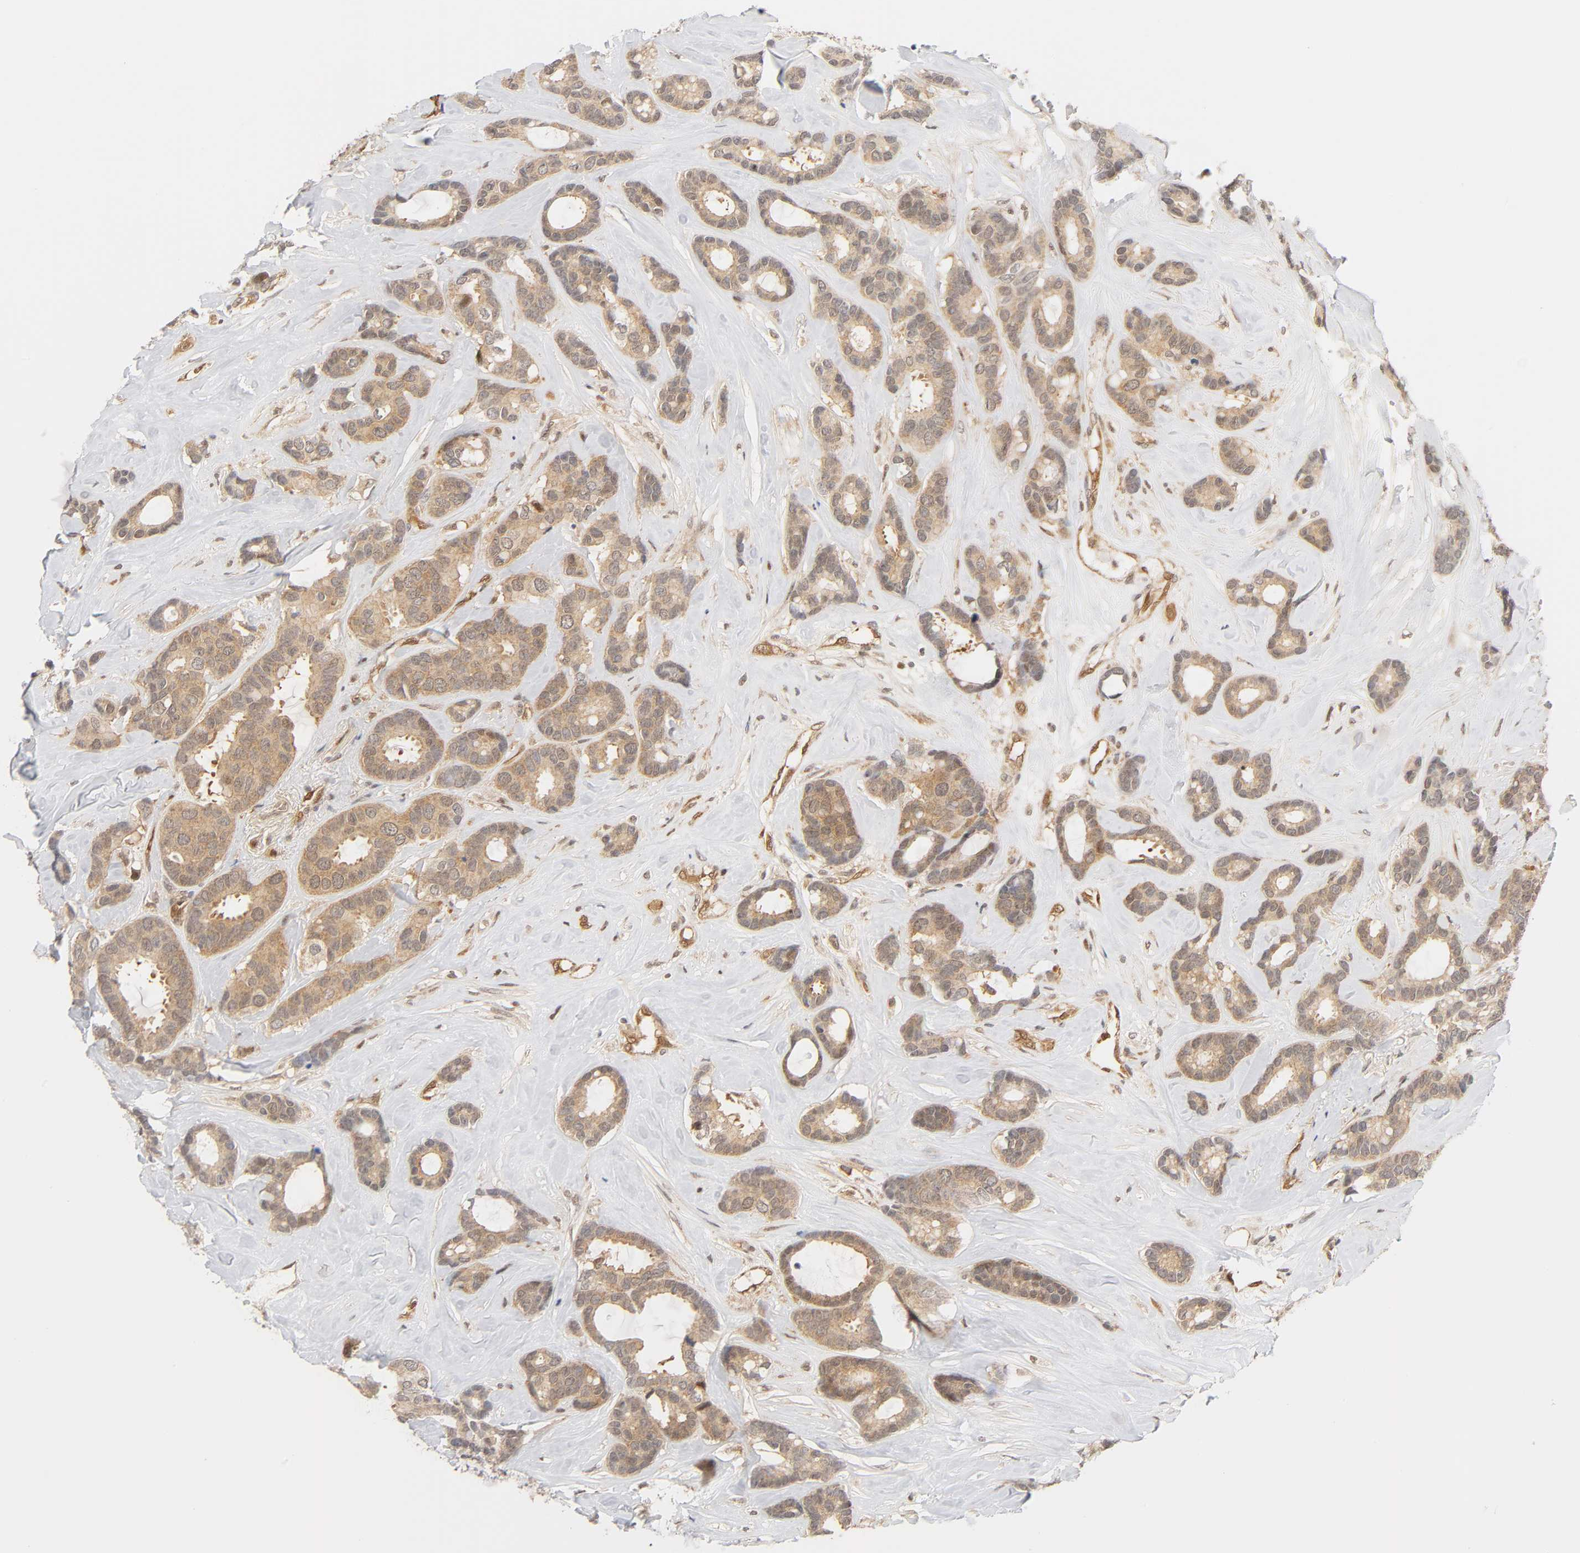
{"staining": {"intensity": "weak", "quantity": ">75%", "location": "cytoplasmic/membranous,nuclear"}, "tissue": "breast cancer", "cell_type": "Tumor cells", "image_type": "cancer", "snomed": [{"axis": "morphology", "description": "Duct carcinoma"}, {"axis": "topography", "description": "Breast"}], "caption": "Brown immunohistochemical staining in human breast infiltrating ductal carcinoma shows weak cytoplasmic/membranous and nuclear expression in about >75% of tumor cells.", "gene": "CDC37", "patient": {"sex": "female", "age": 87}}